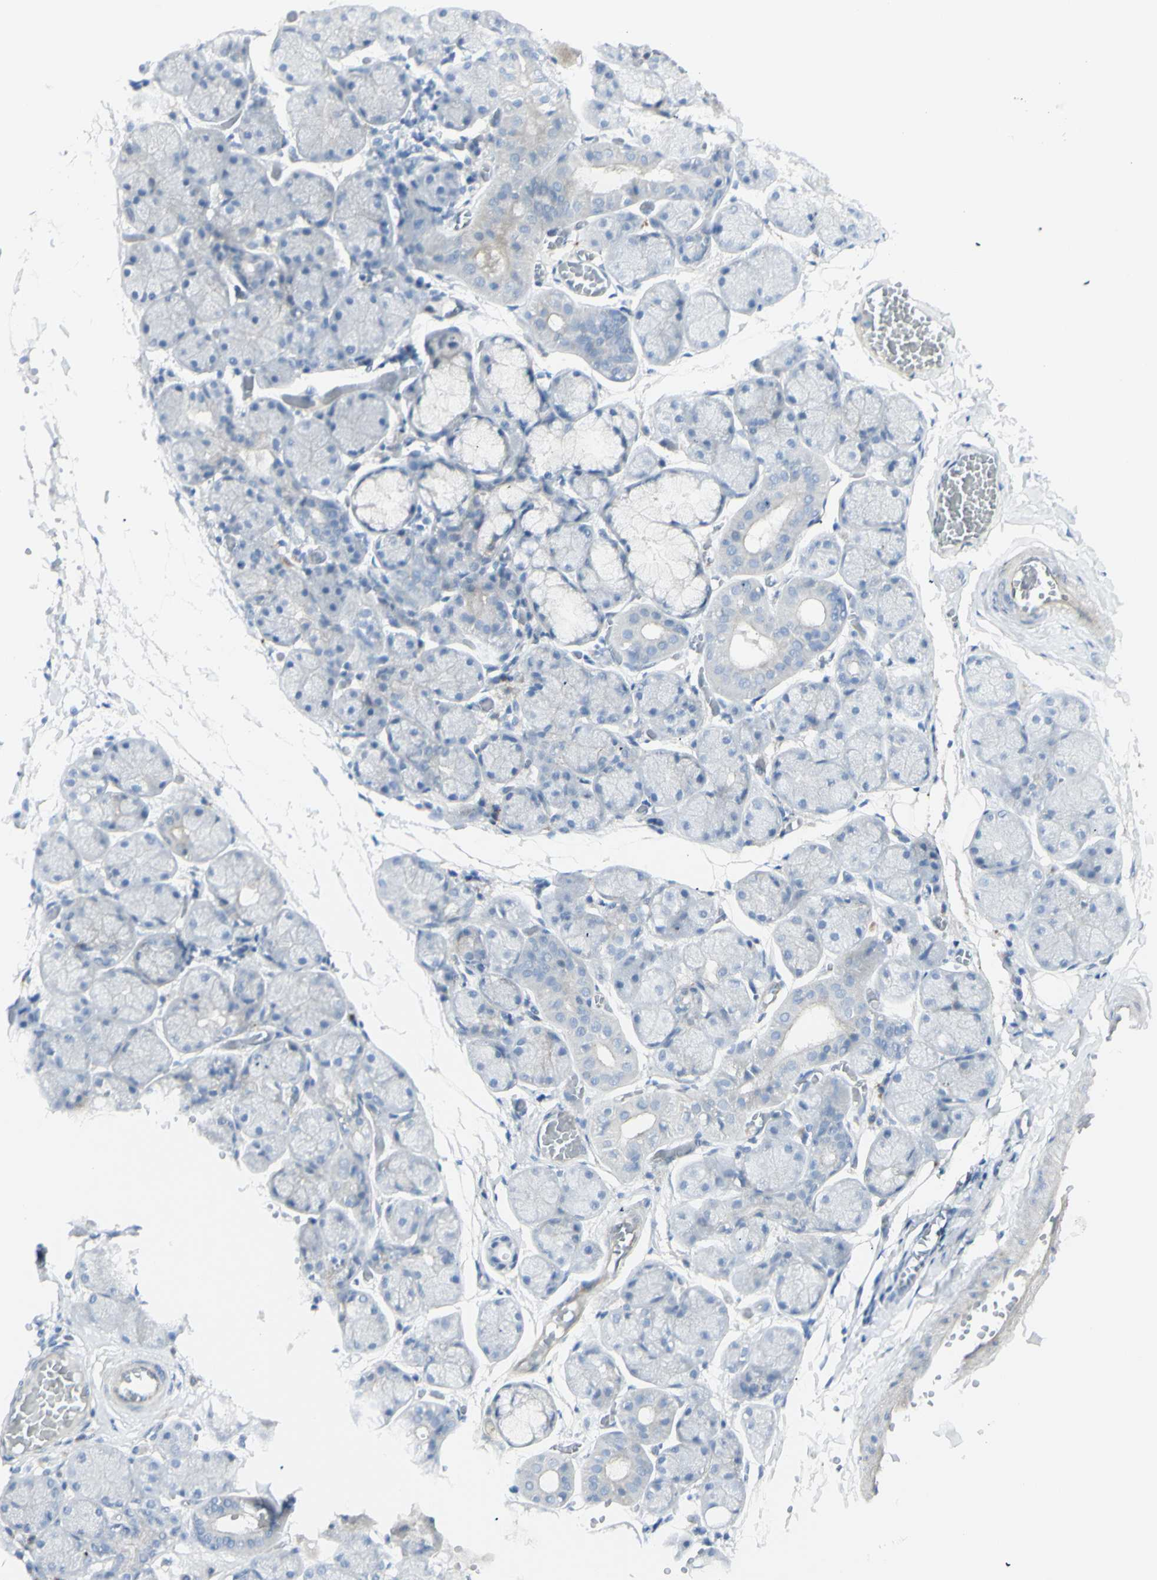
{"staining": {"intensity": "negative", "quantity": "none", "location": "none"}, "tissue": "salivary gland", "cell_type": "Glandular cells", "image_type": "normal", "snomed": [{"axis": "morphology", "description": "Normal tissue, NOS"}, {"axis": "topography", "description": "Salivary gland"}], "caption": "Glandular cells show no significant protein staining in normal salivary gland.", "gene": "NDST4", "patient": {"sex": "female", "age": 24}}